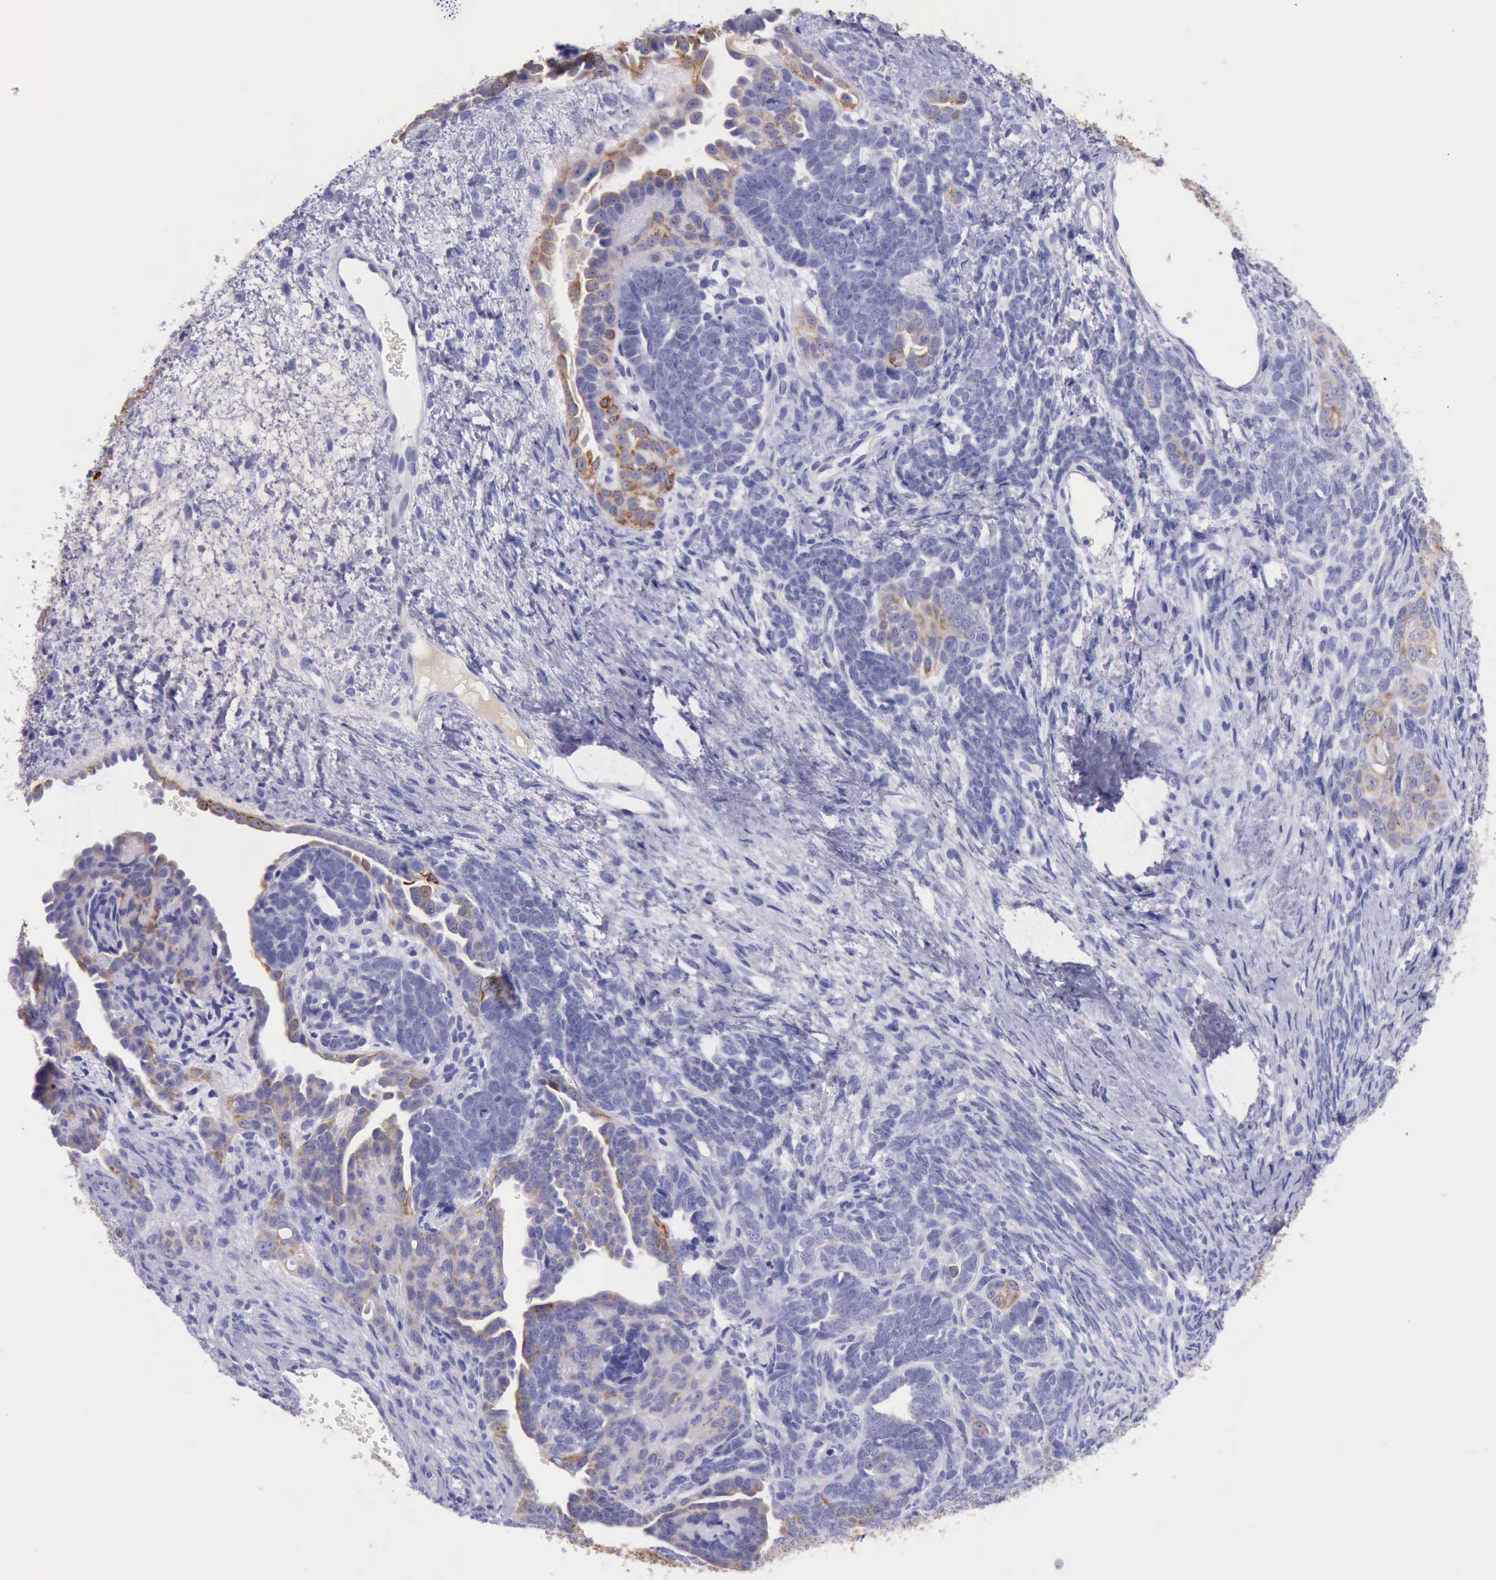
{"staining": {"intensity": "moderate", "quantity": "<25%", "location": "cytoplasmic/membranous"}, "tissue": "endometrial cancer", "cell_type": "Tumor cells", "image_type": "cancer", "snomed": [{"axis": "morphology", "description": "Neoplasm, malignant, NOS"}, {"axis": "topography", "description": "Endometrium"}], "caption": "An immunohistochemistry (IHC) image of tumor tissue is shown. Protein staining in brown labels moderate cytoplasmic/membranous positivity in malignant neoplasm (endometrial) within tumor cells.", "gene": "KRT8", "patient": {"sex": "female", "age": 74}}